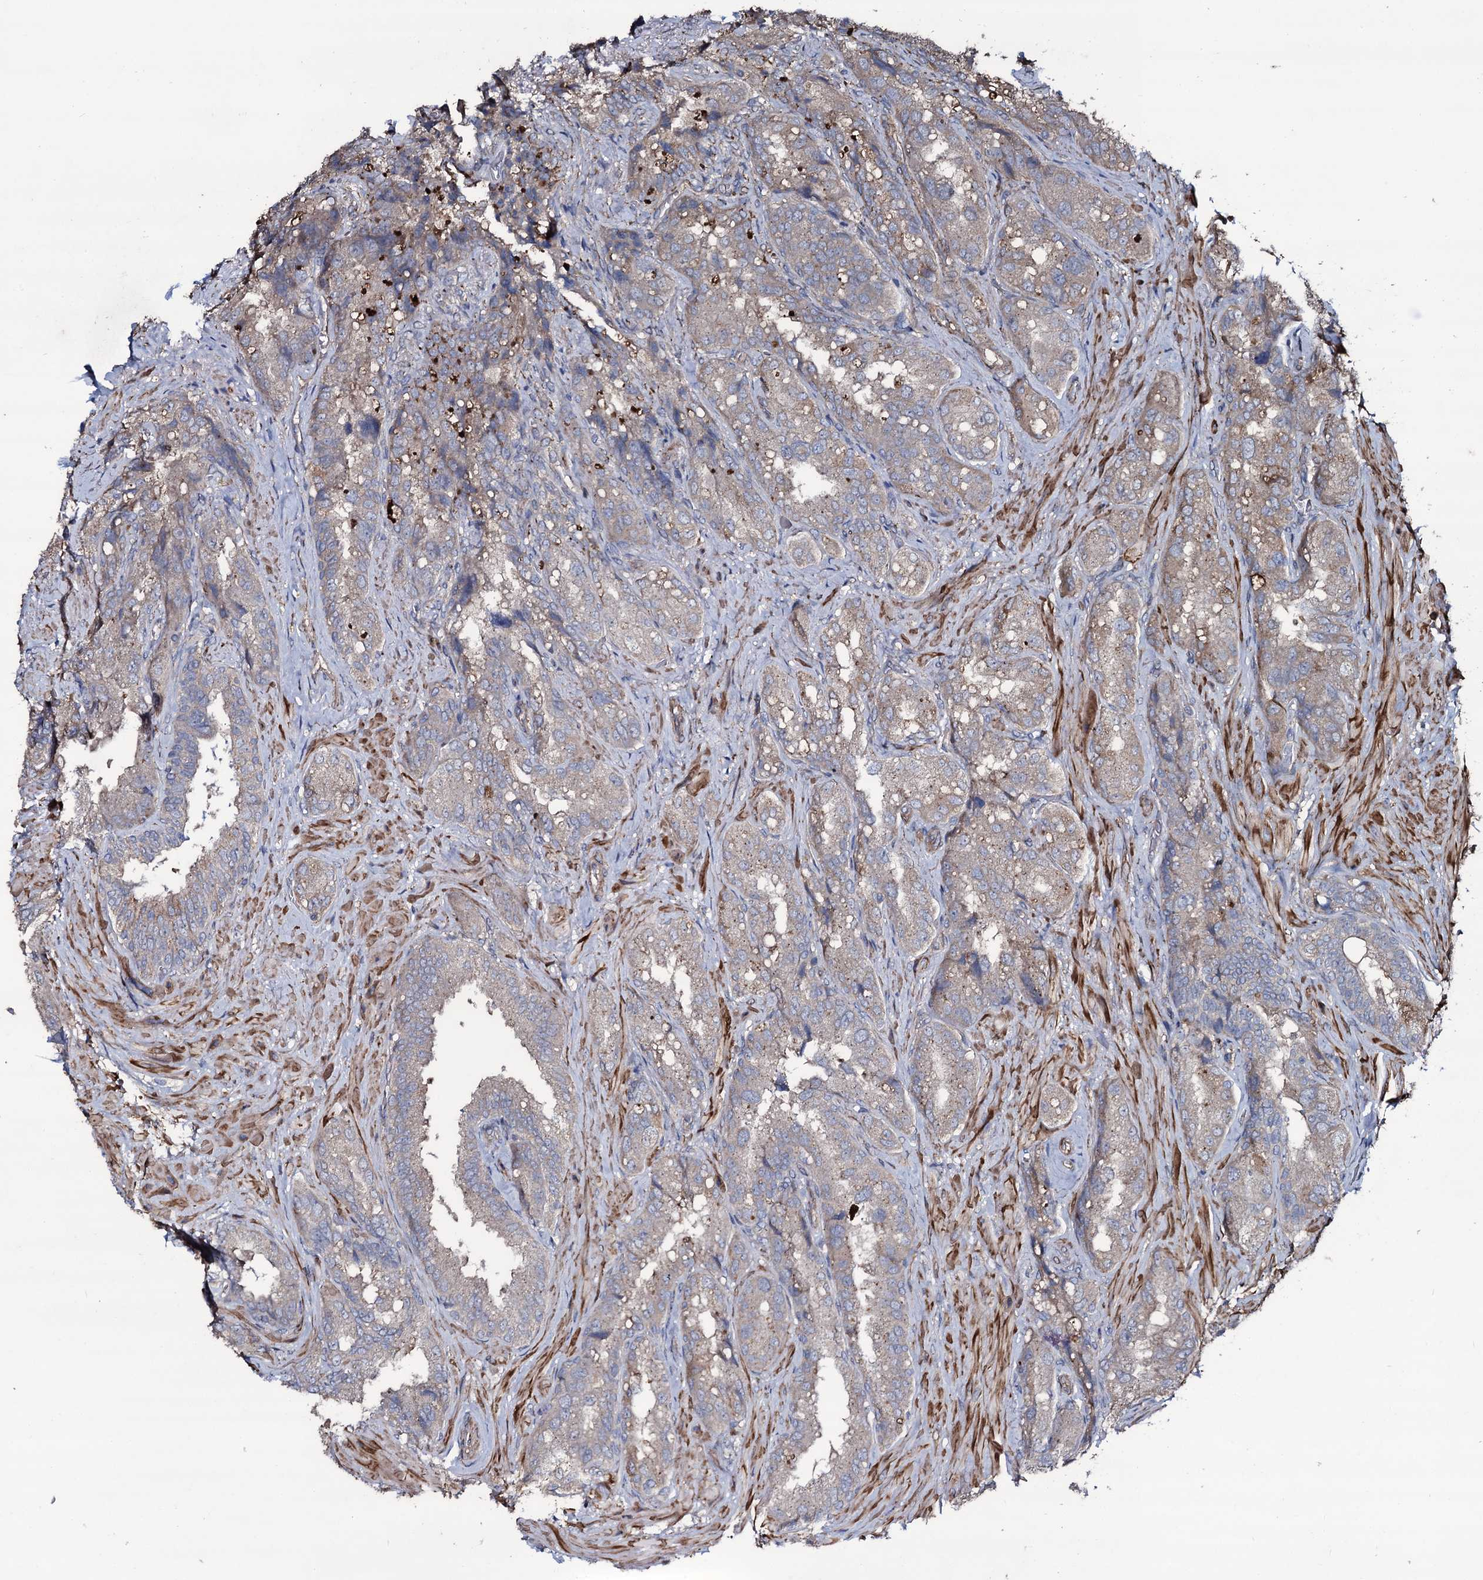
{"staining": {"intensity": "moderate", "quantity": "<25%", "location": "cytoplasmic/membranous"}, "tissue": "seminal vesicle", "cell_type": "Glandular cells", "image_type": "normal", "snomed": [{"axis": "morphology", "description": "Normal tissue, NOS"}, {"axis": "topography", "description": "Prostate and seminal vesicle, NOS"}, {"axis": "topography", "description": "Prostate"}, {"axis": "topography", "description": "Seminal veicle"}], "caption": "Immunohistochemistry micrograph of normal seminal vesicle stained for a protein (brown), which shows low levels of moderate cytoplasmic/membranous staining in approximately <25% of glandular cells.", "gene": "WIPF3", "patient": {"sex": "male", "age": 67}}